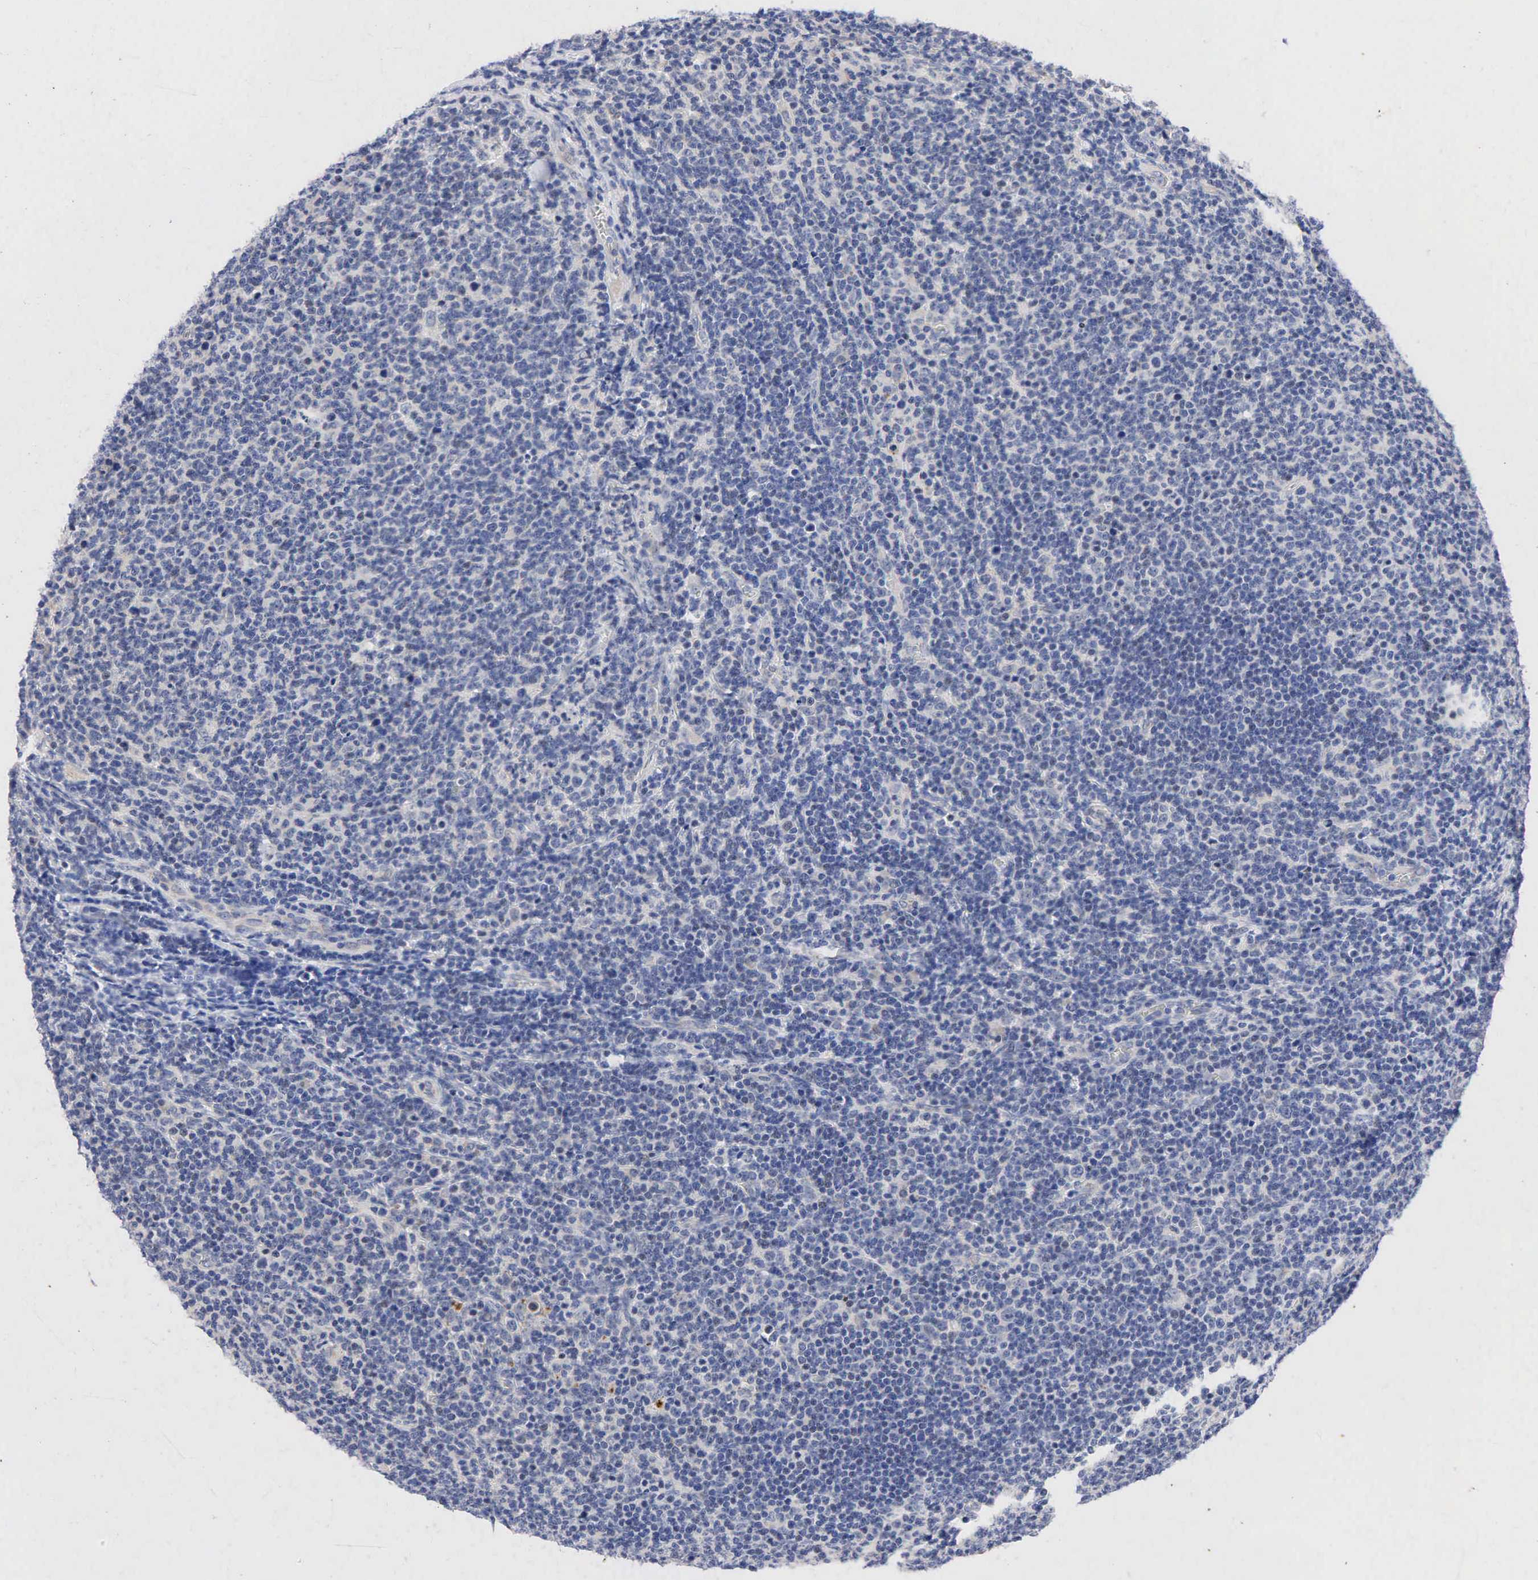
{"staining": {"intensity": "negative", "quantity": "none", "location": "none"}, "tissue": "lymphoma", "cell_type": "Tumor cells", "image_type": "cancer", "snomed": [{"axis": "morphology", "description": "Malignant lymphoma, non-Hodgkin's type, Low grade"}, {"axis": "topography", "description": "Lymph node"}], "caption": "IHC image of neoplastic tissue: lymphoma stained with DAB (3,3'-diaminobenzidine) demonstrates no significant protein positivity in tumor cells.", "gene": "PGR", "patient": {"sex": "male", "age": 74}}